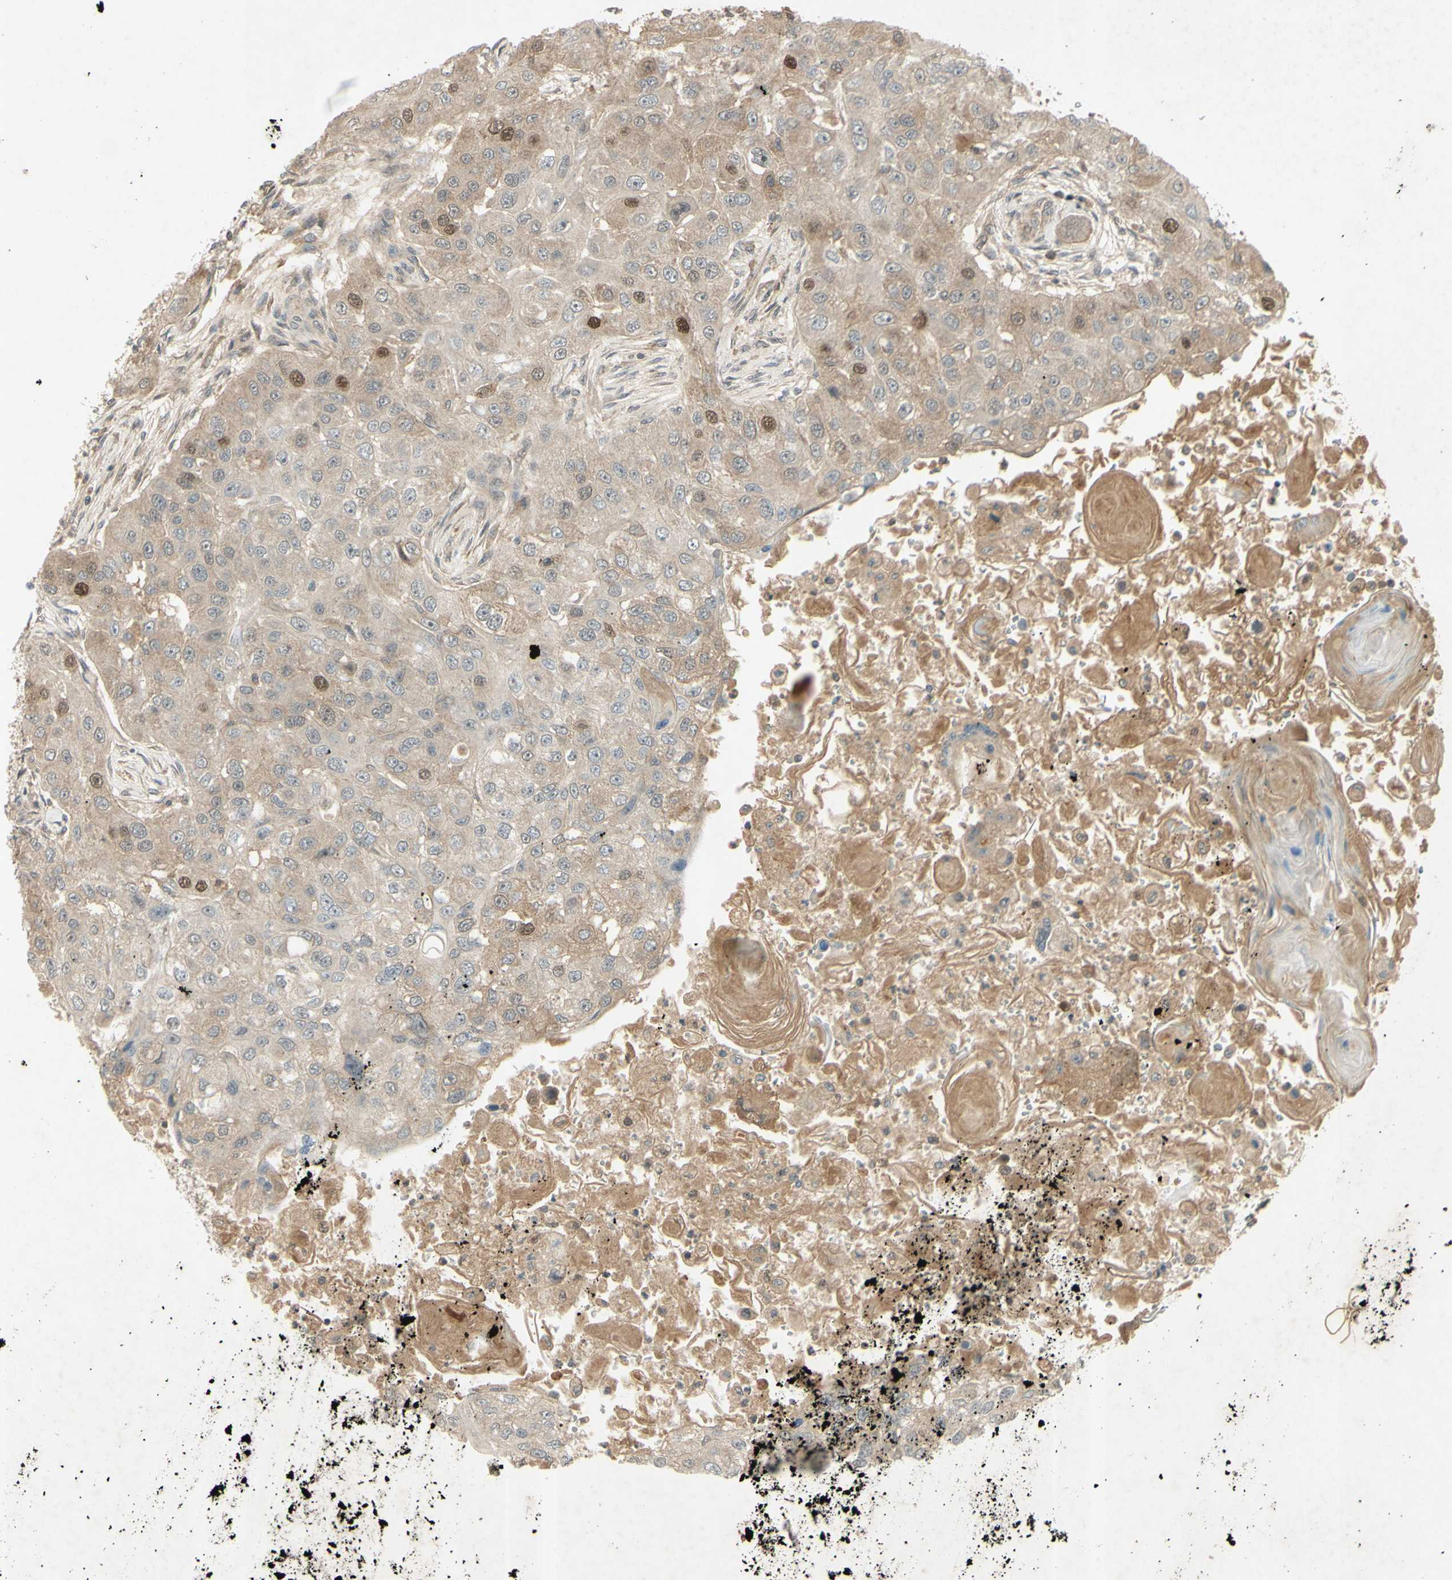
{"staining": {"intensity": "strong", "quantity": "<25%", "location": "nuclear"}, "tissue": "head and neck cancer", "cell_type": "Tumor cells", "image_type": "cancer", "snomed": [{"axis": "morphology", "description": "Normal tissue, NOS"}, {"axis": "morphology", "description": "Squamous cell carcinoma, NOS"}, {"axis": "topography", "description": "Skeletal muscle"}, {"axis": "topography", "description": "Head-Neck"}], "caption": "Strong nuclear expression is identified in approximately <25% of tumor cells in head and neck cancer (squamous cell carcinoma).", "gene": "RAD18", "patient": {"sex": "male", "age": 51}}